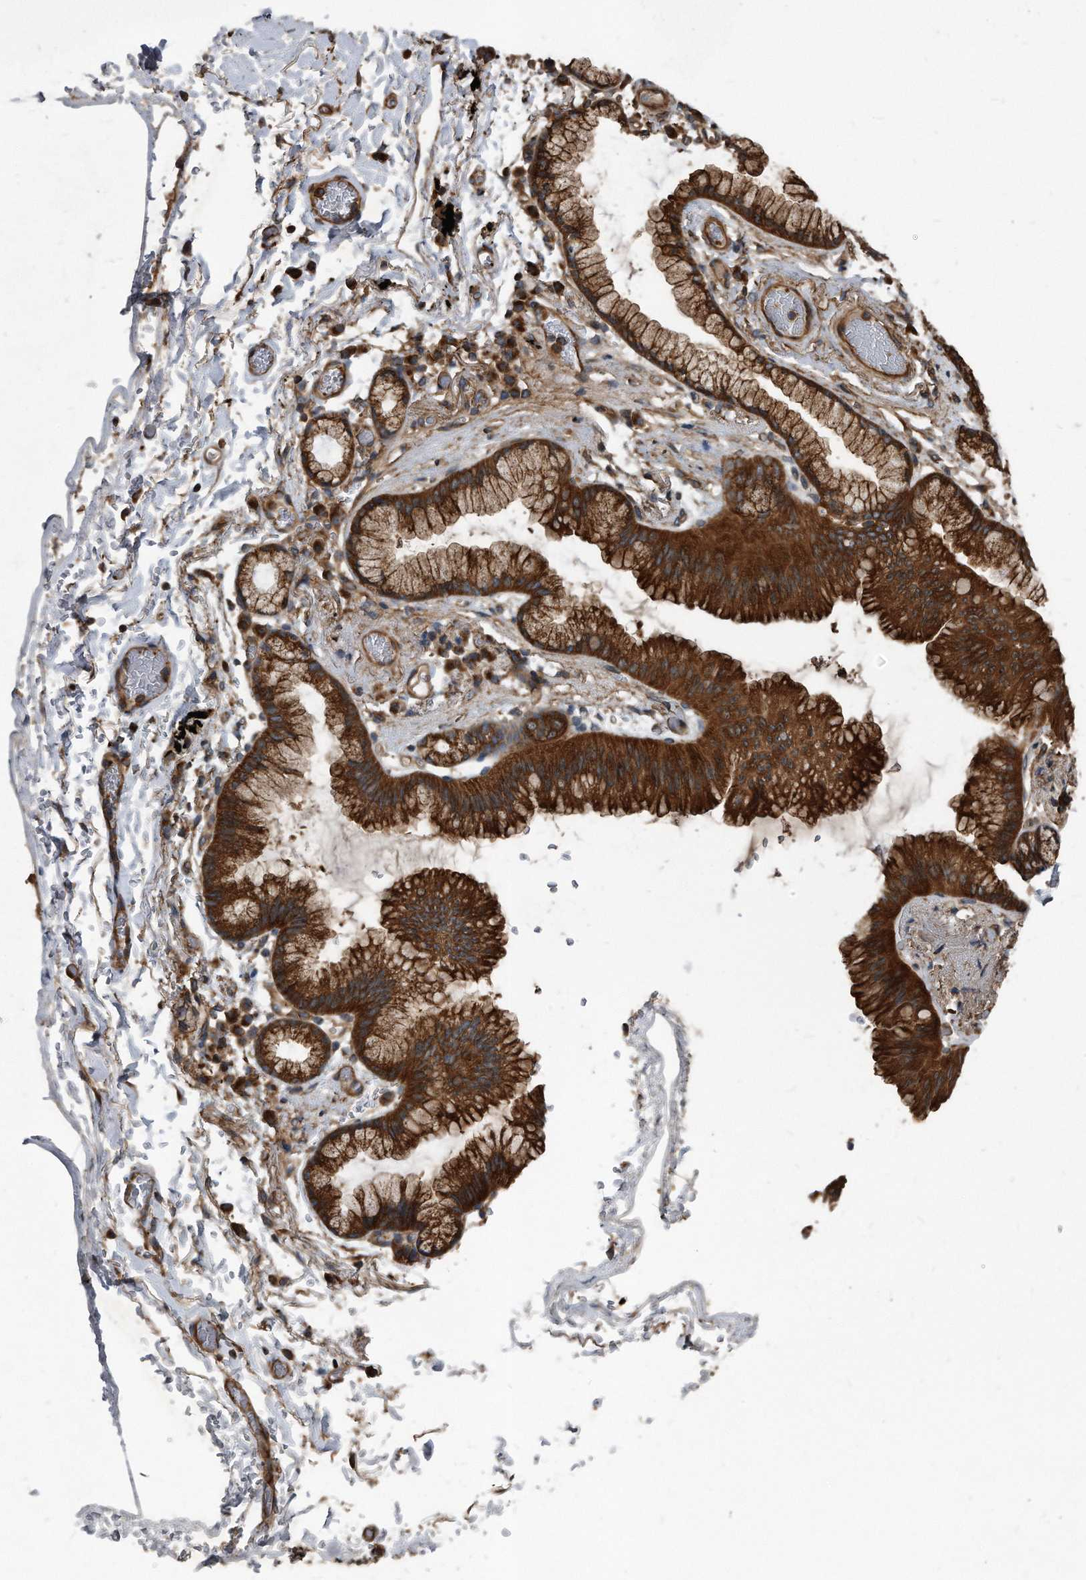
{"staining": {"intensity": "strong", "quantity": ">75%", "location": "cytoplasmic/membranous"}, "tissue": "lung cancer", "cell_type": "Tumor cells", "image_type": "cancer", "snomed": [{"axis": "morphology", "description": "Adenocarcinoma, NOS"}, {"axis": "topography", "description": "Lung"}], "caption": "An image of adenocarcinoma (lung) stained for a protein shows strong cytoplasmic/membranous brown staining in tumor cells. Nuclei are stained in blue.", "gene": "FAM136A", "patient": {"sex": "female", "age": 70}}